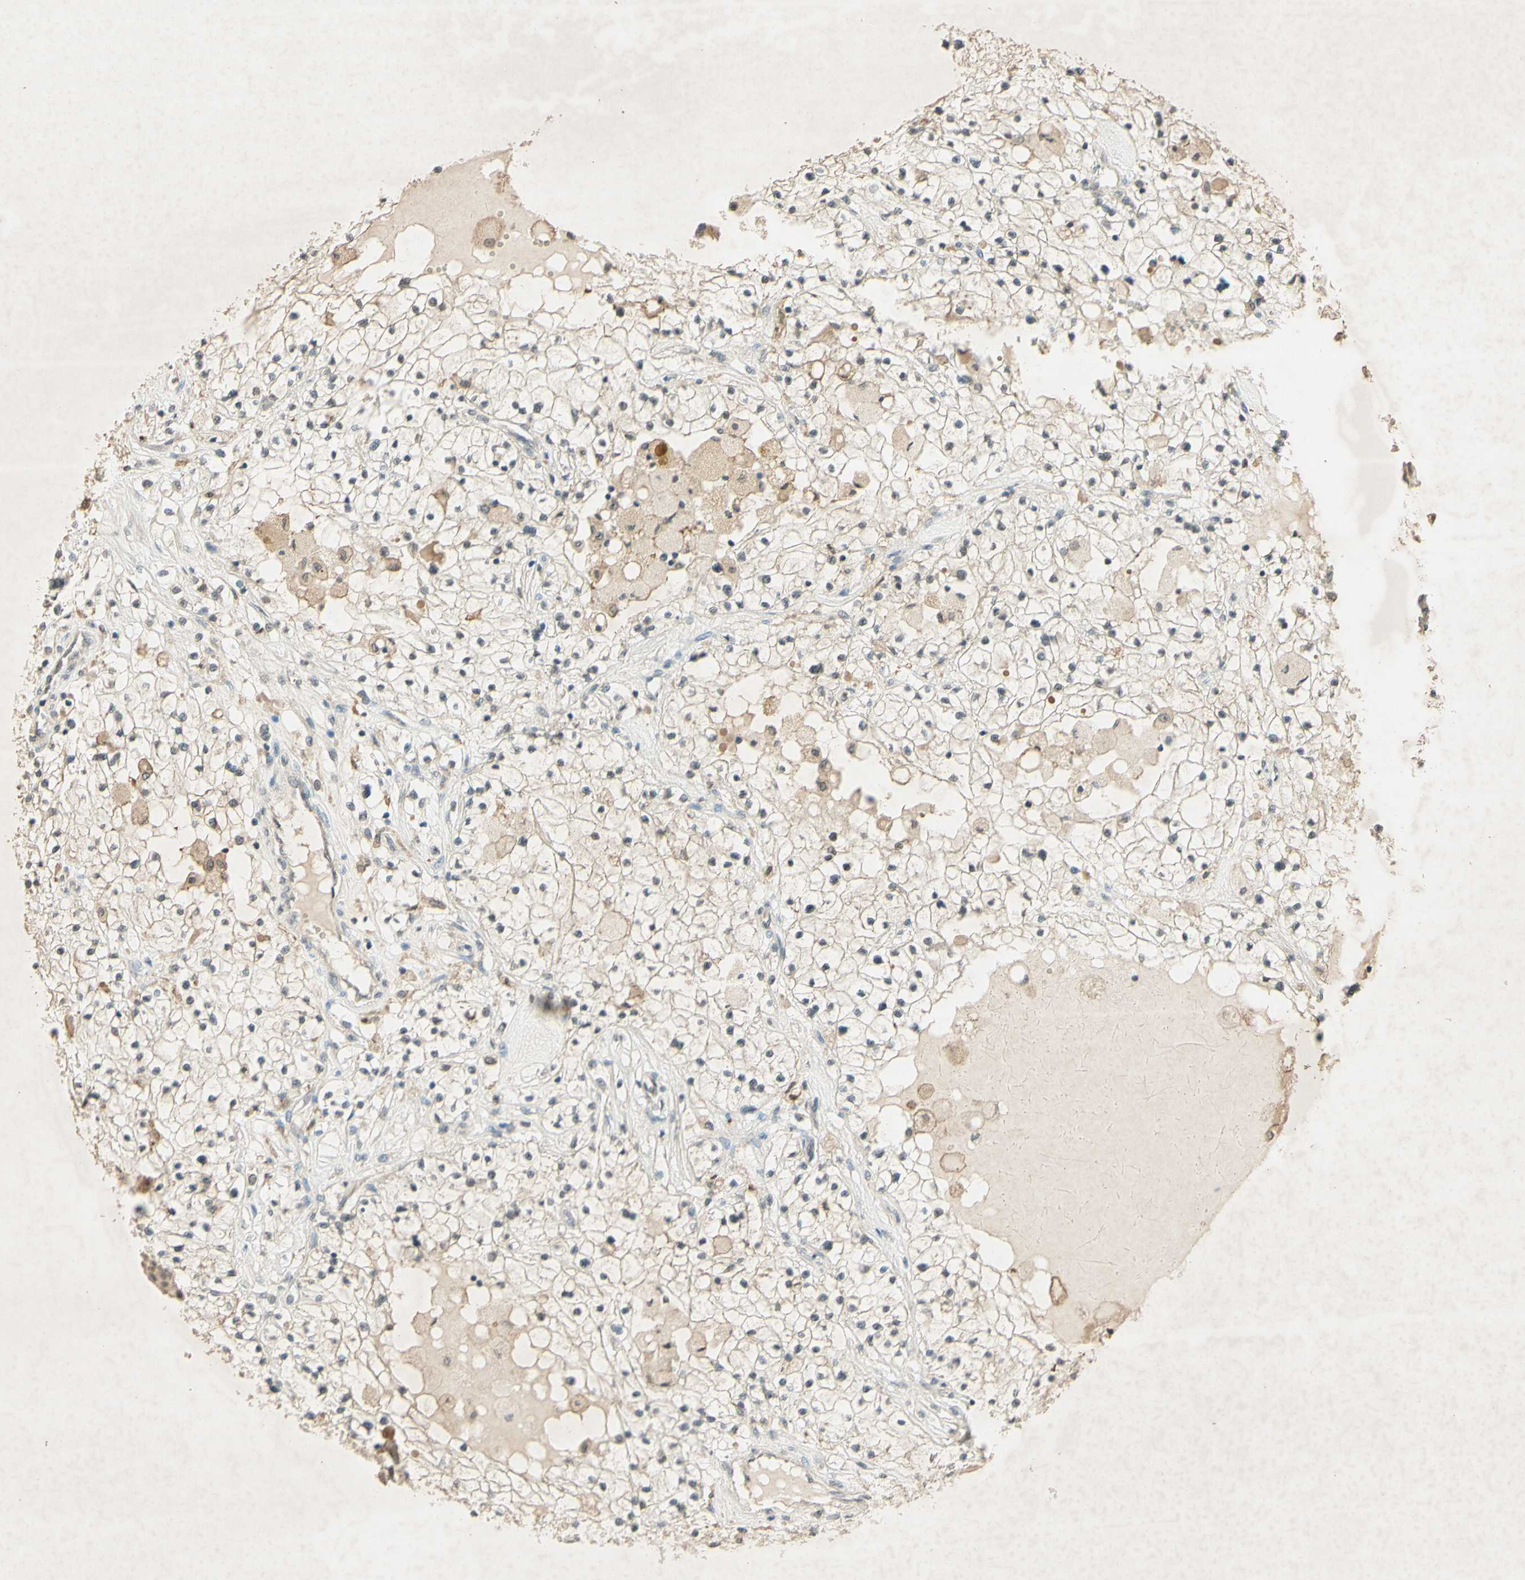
{"staining": {"intensity": "negative", "quantity": "none", "location": "none"}, "tissue": "renal cancer", "cell_type": "Tumor cells", "image_type": "cancer", "snomed": [{"axis": "morphology", "description": "Adenocarcinoma, NOS"}, {"axis": "topography", "description": "Kidney"}], "caption": "Immunohistochemistry of adenocarcinoma (renal) demonstrates no expression in tumor cells. (Immunohistochemistry, brightfield microscopy, high magnification).", "gene": "GLI1", "patient": {"sex": "male", "age": 68}}